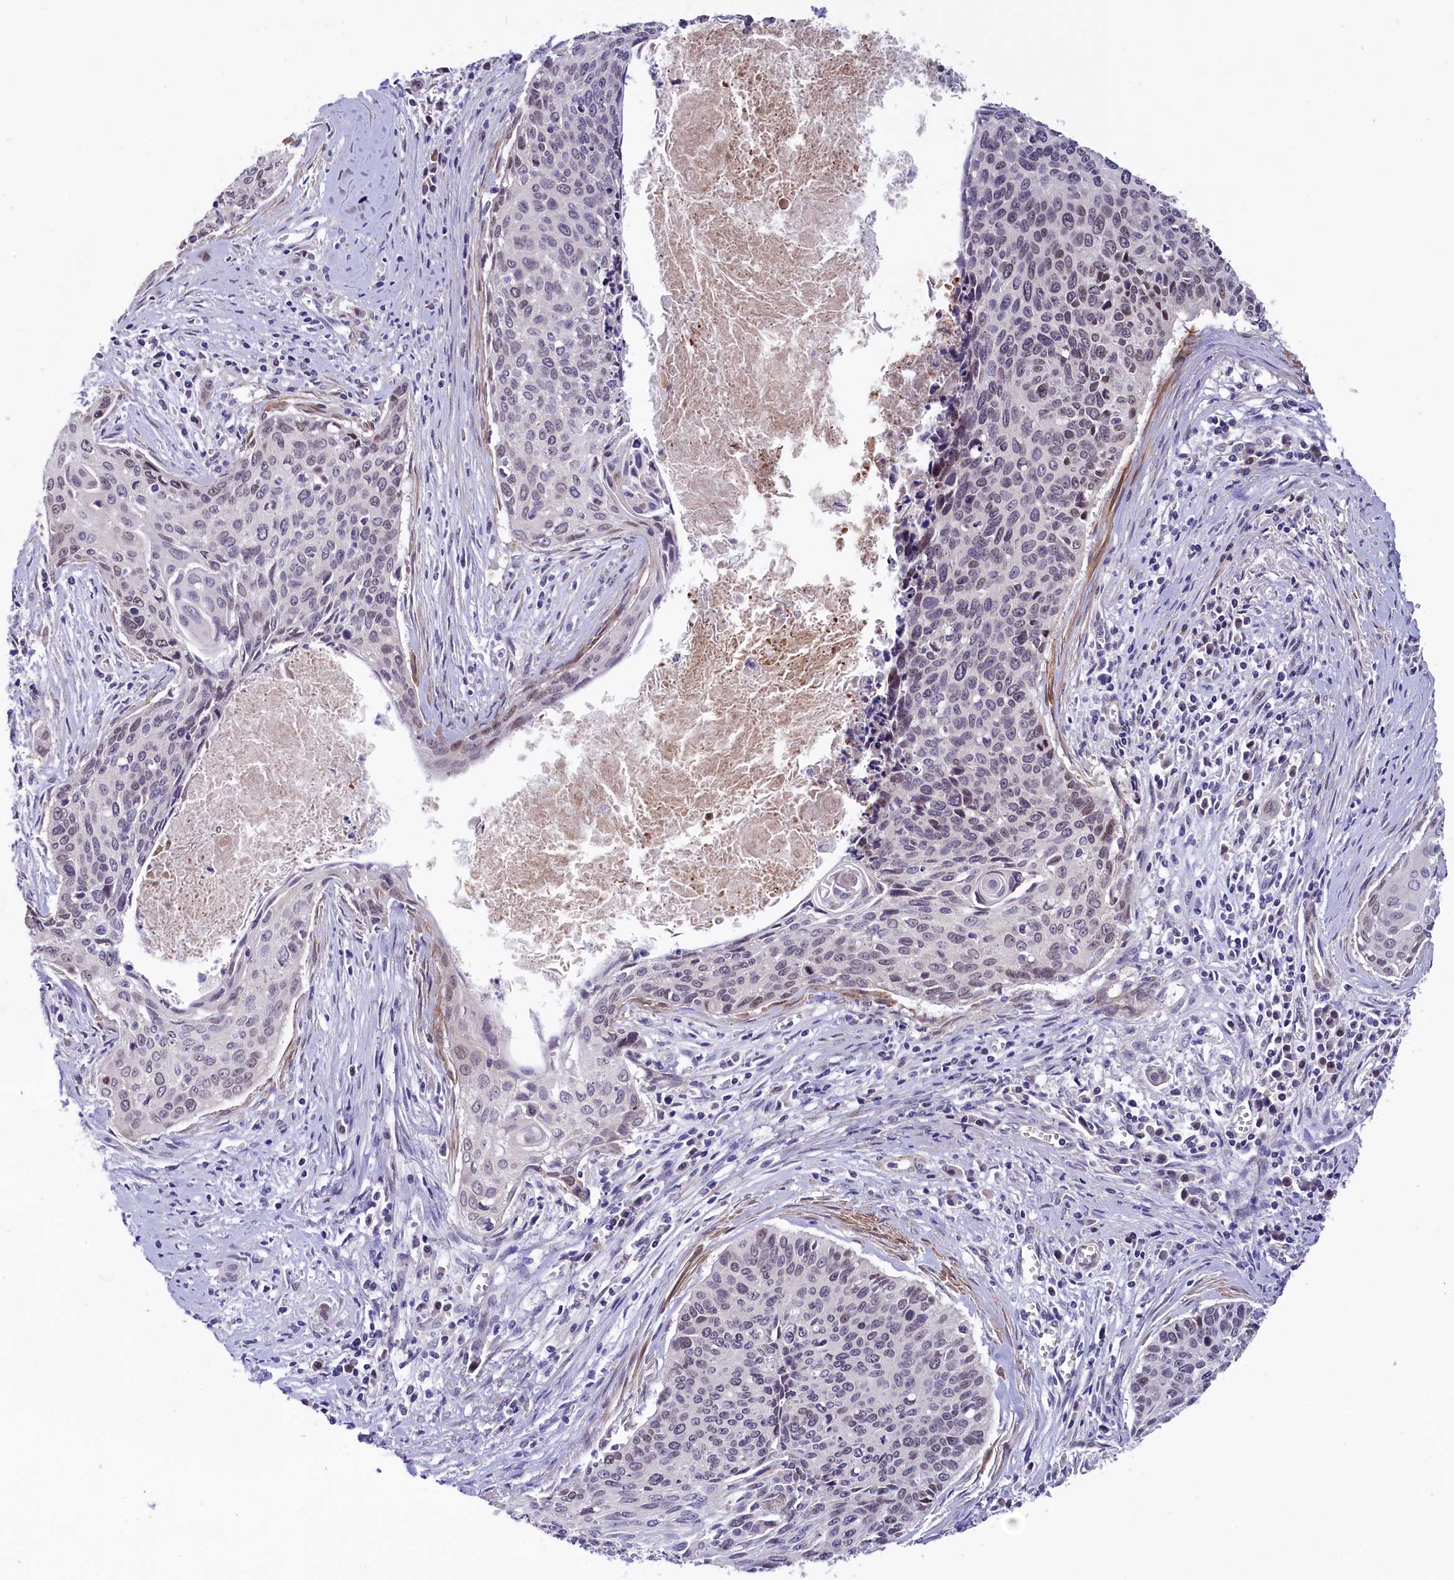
{"staining": {"intensity": "weak", "quantity": "25%-75%", "location": "nuclear"}, "tissue": "cervical cancer", "cell_type": "Tumor cells", "image_type": "cancer", "snomed": [{"axis": "morphology", "description": "Squamous cell carcinoma, NOS"}, {"axis": "topography", "description": "Cervix"}], "caption": "Immunohistochemistry micrograph of neoplastic tissue: squamous cell carcinoma (cervical) stained using IHC displays low levels of weak protein expression localized specifically in the nuclear of tumor cells, appearing as a nuclear brown color.", "gene": "SLC39A6", "patient": {"sex": "female", "age": 55}}